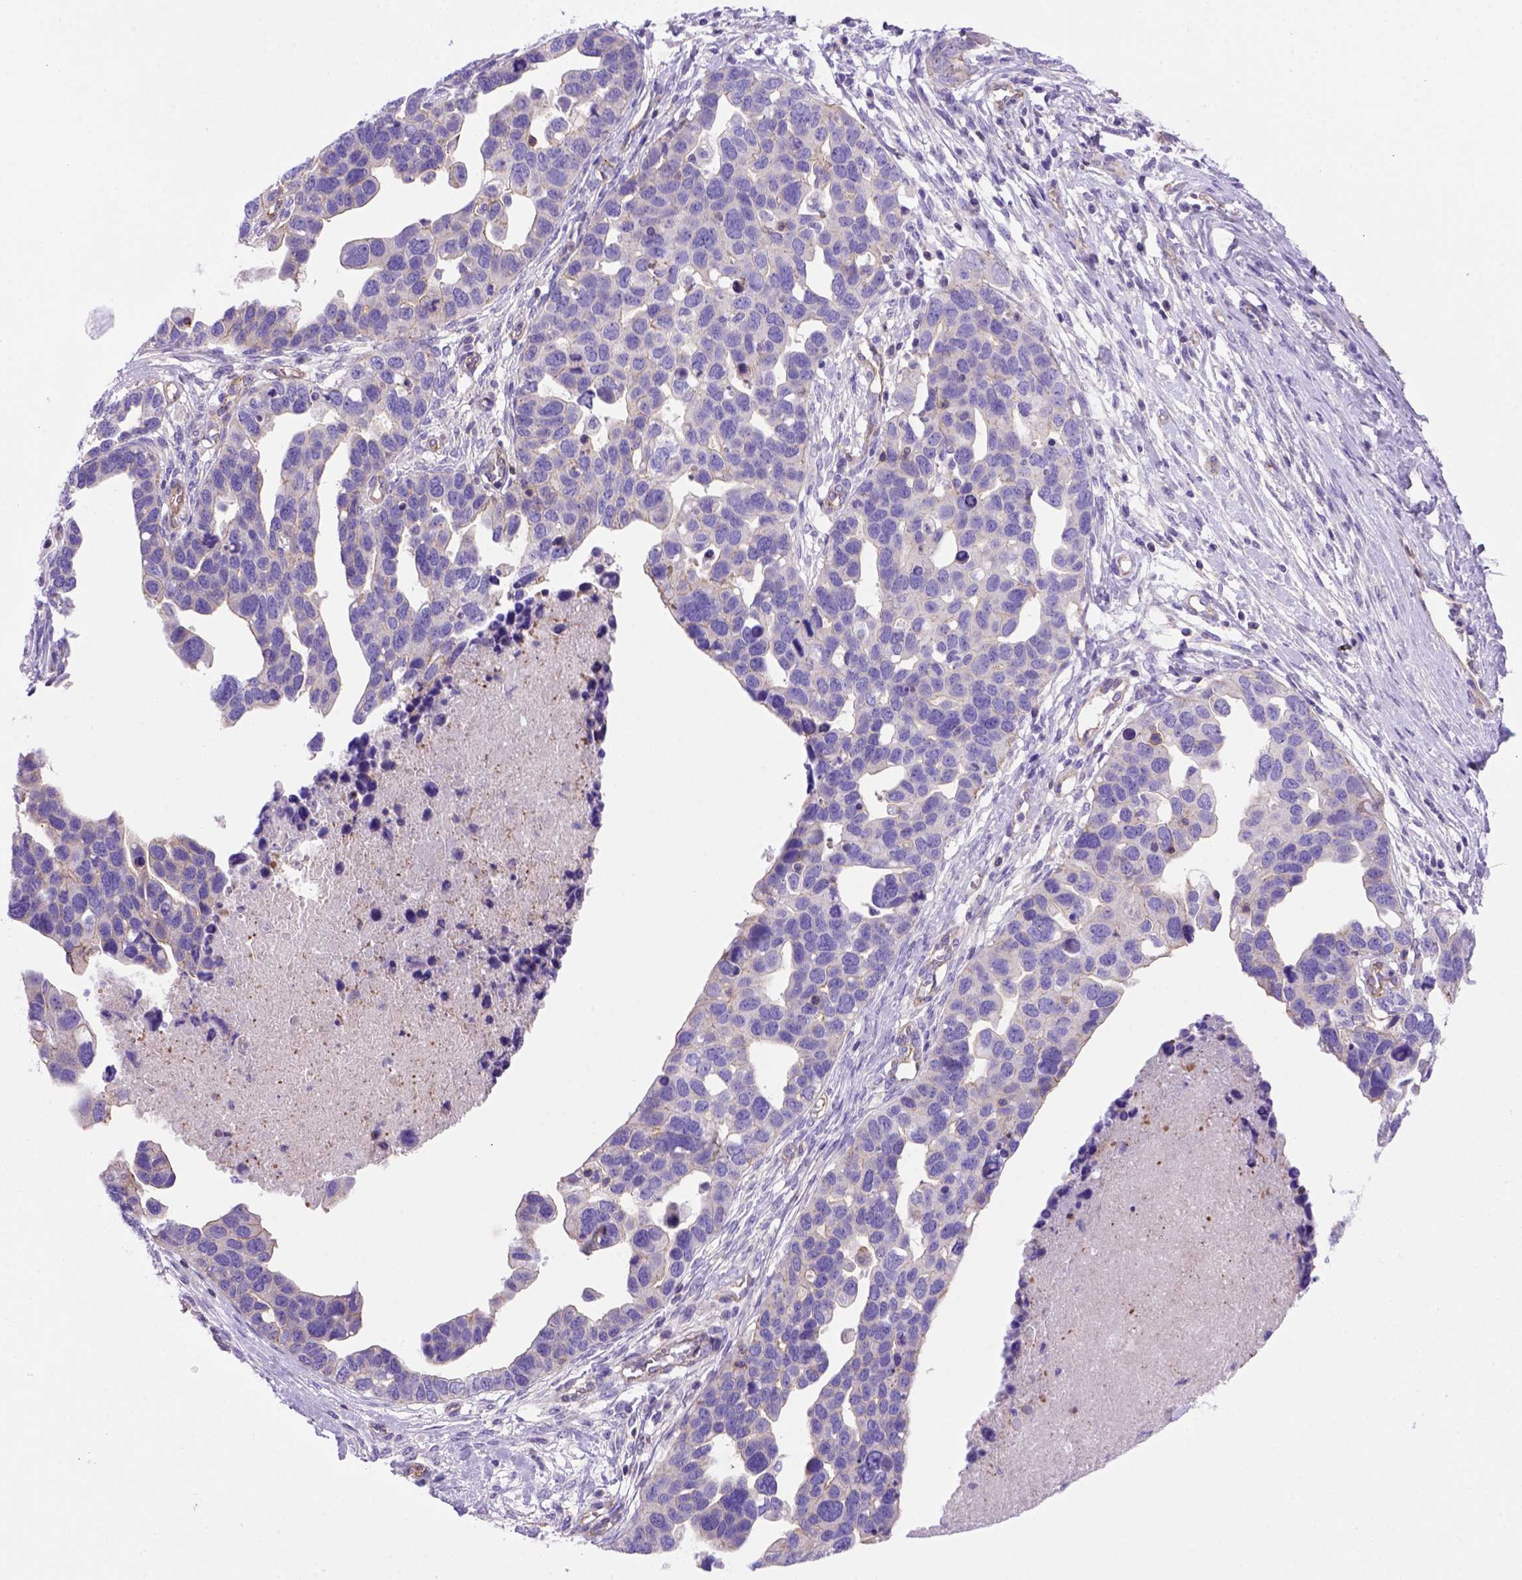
{"staining": {"intensity": "moderate", "quantity": "<25%", "location": "cytoplasmic/membranous"}, "tissue": "ovarian cancer", "cell_type": "Tumor cells", "image_type": "cancer", "snomed": [{"axis": "morphology", "description": "Cystadenocarcinoma, serous, NOS"}, {"axis": "topography", "description": "Ovary"}], "caption": "Human ovarian cancer stained with a brown dye demonstrates moderate cytoplasmic/membranous positive expression in about <25% of tumor cells.", "gene": "PEX12", "patient": {"sex": "female", "age": 54}}